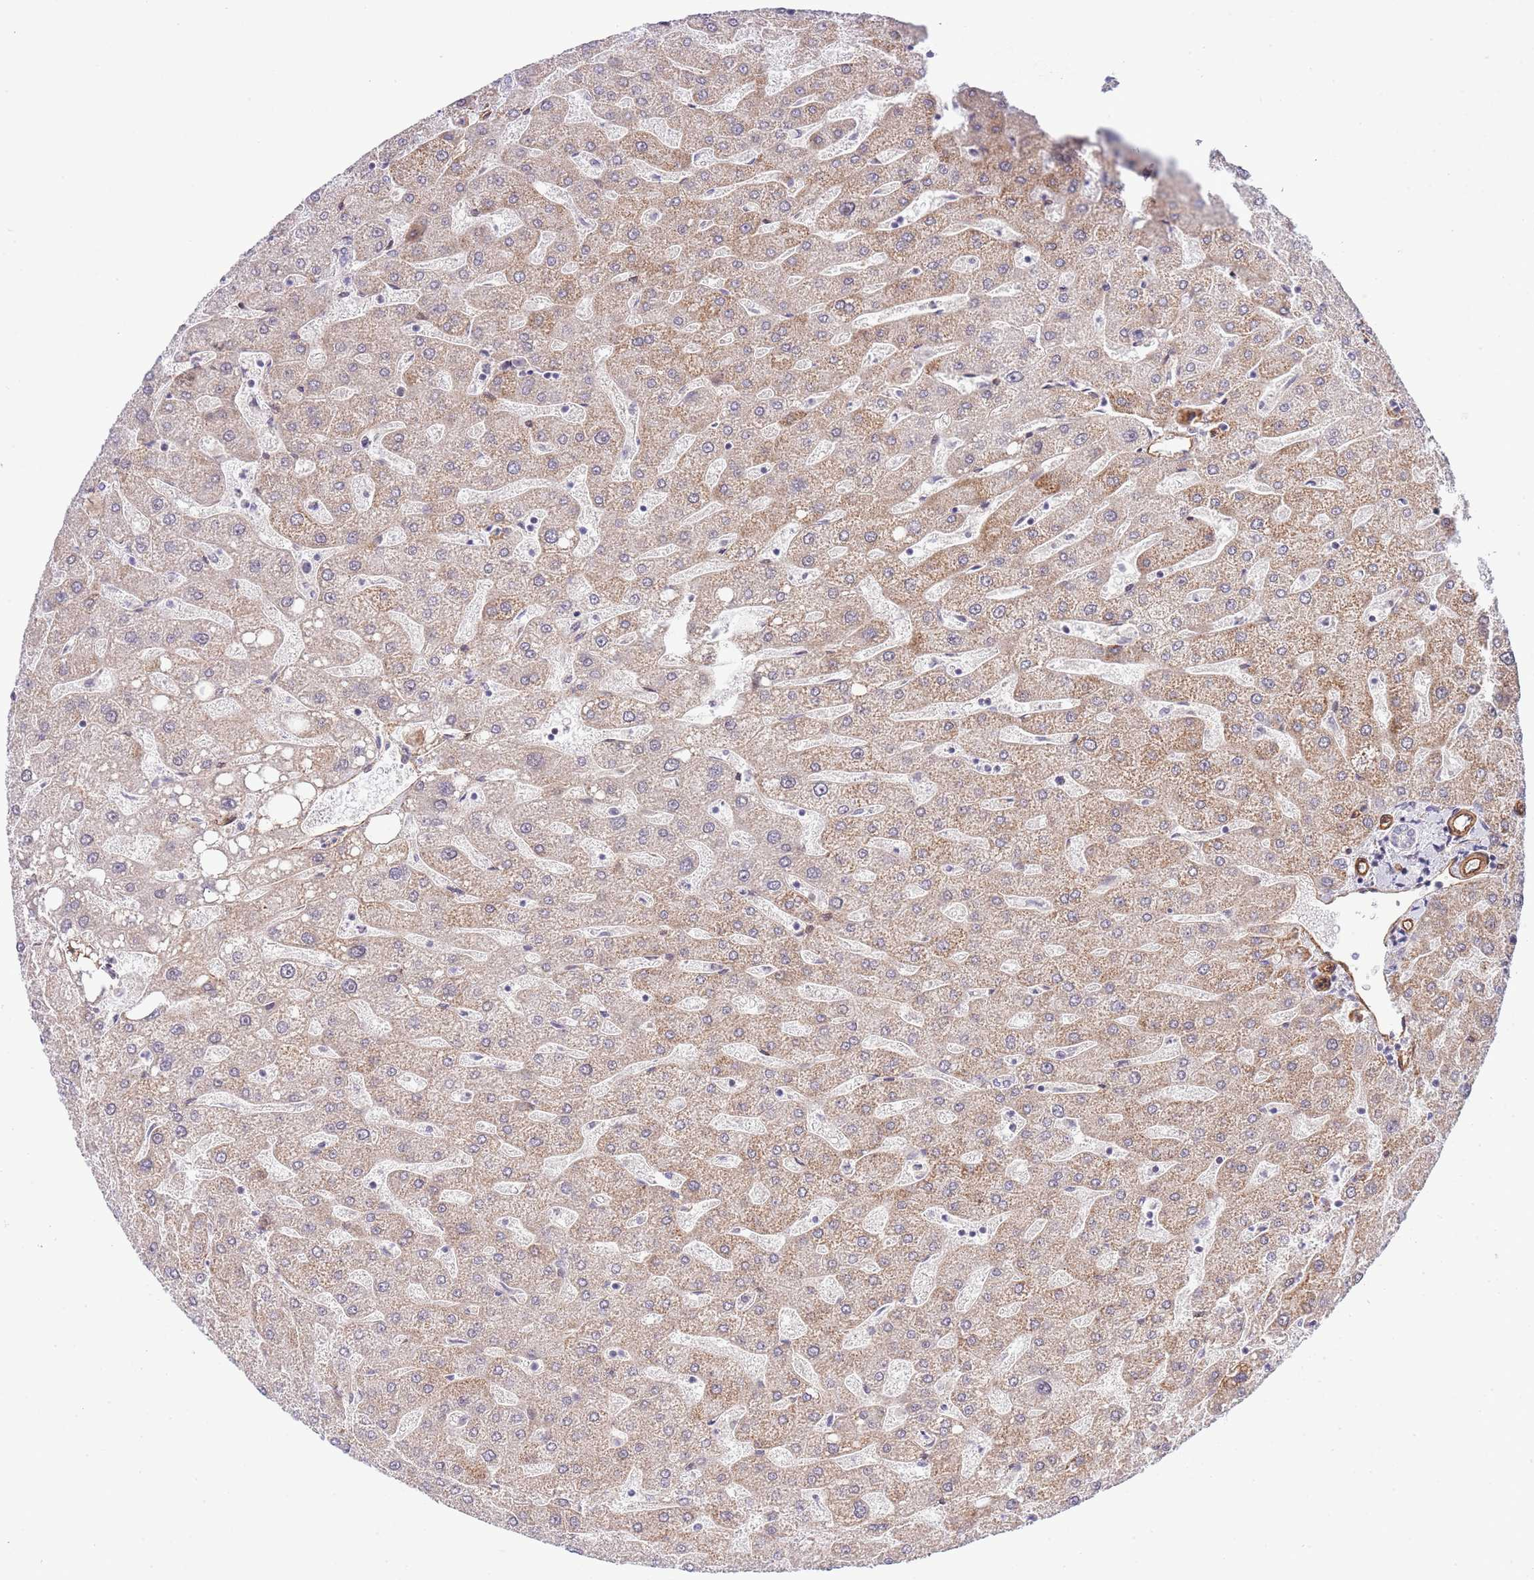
{"staining": {"intensity": "negative", "quantity": "none", "location": "none"}, "tissue": "liver", "cell_type": "Cholangiocytes", "image_type": "normal", "snomed": [{"axis": "morphology", "description": "Normal tissue, NOS"}, {"axis": "topography", "description": "Liver"}], "caption": "DAB immunohistochemical staining of unremarkable human liver exhibits no significant expression in cholangiocytes.", "gene": "NEK3", "patient": {"sex": "male", "age": 67}}